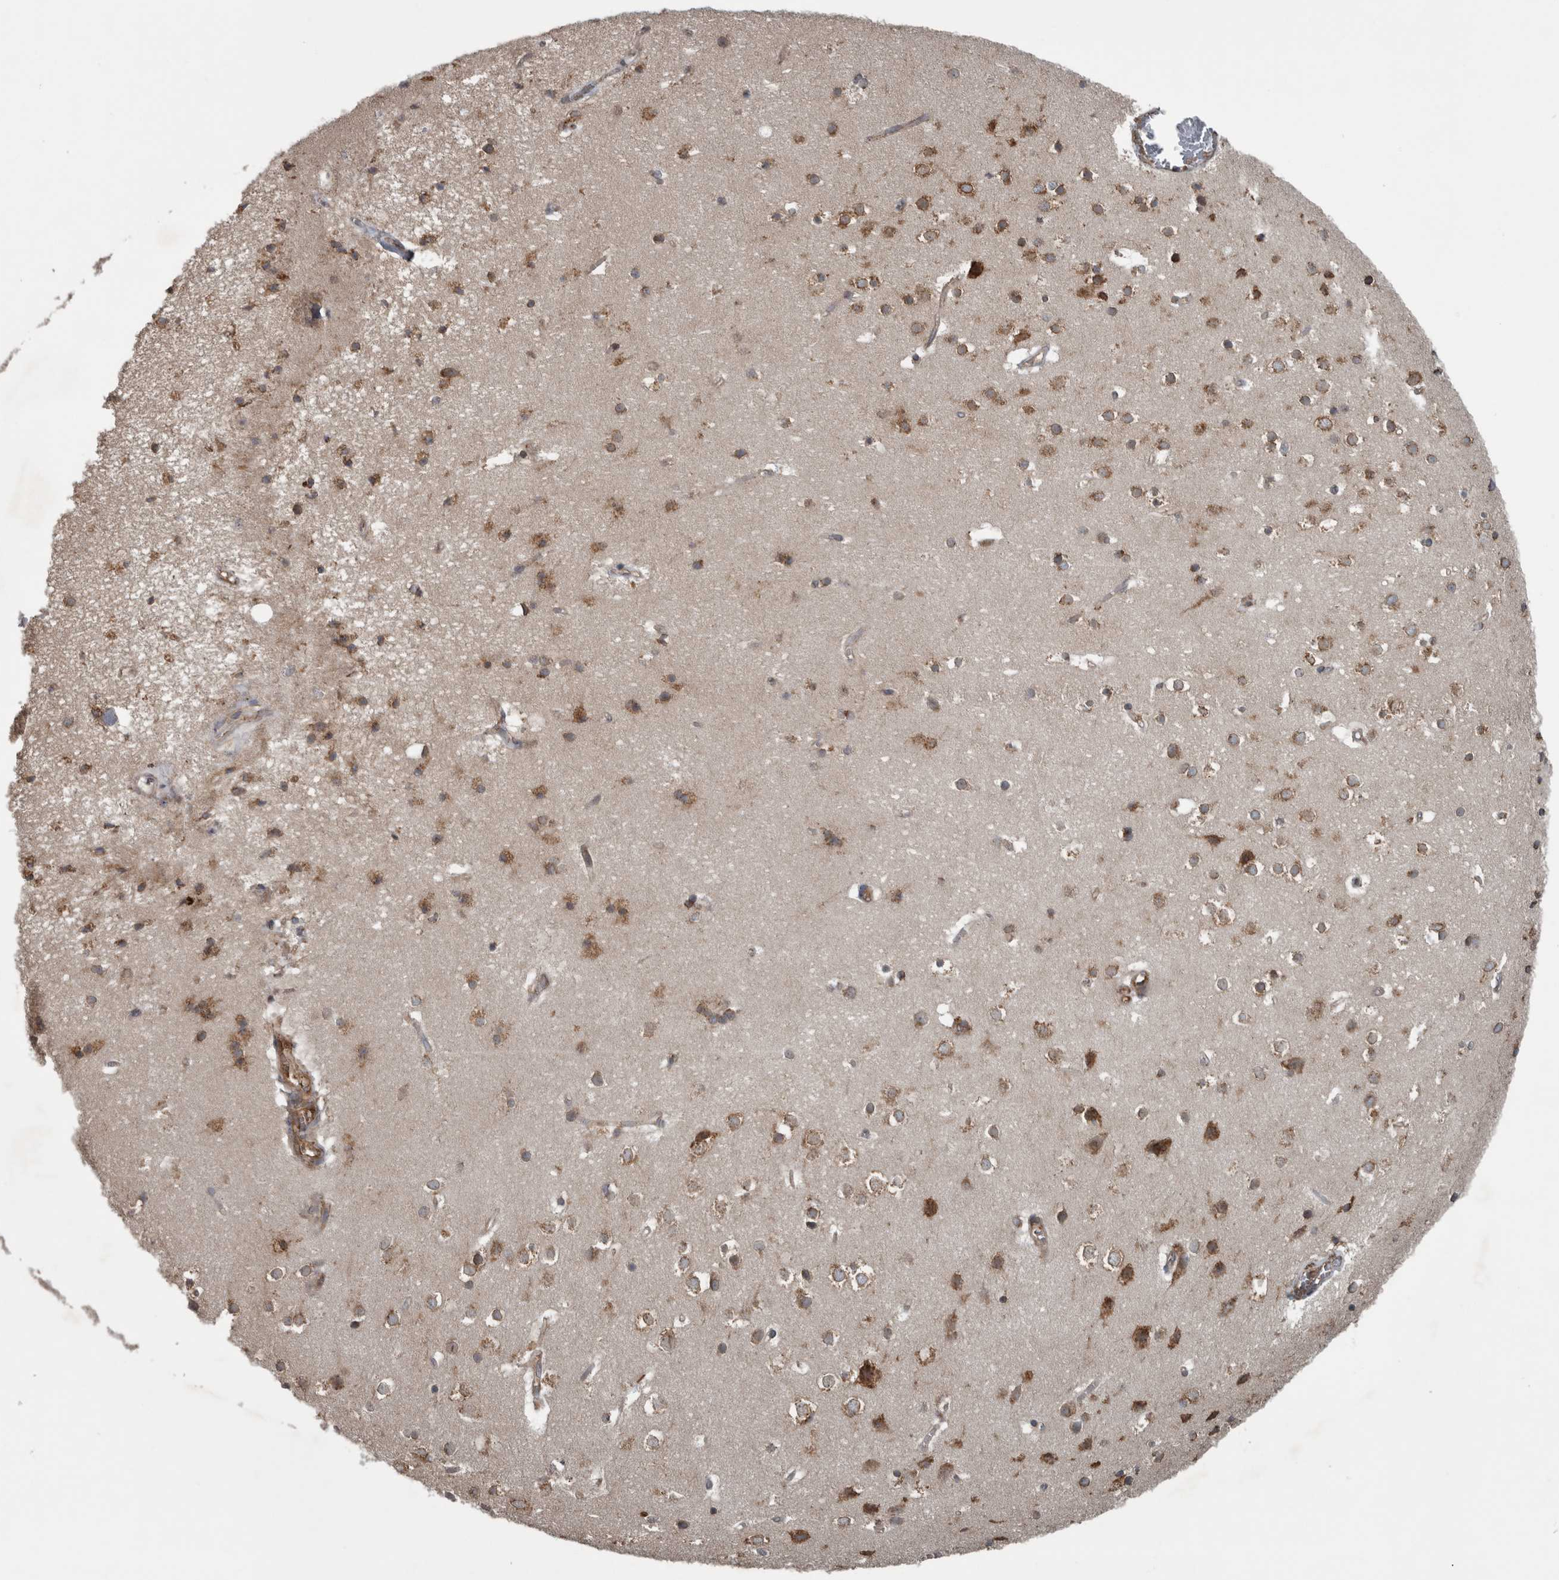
{"staining": {"intensity": "moderate", "quantity": "25%-75%", "location": "cytoplasmic/membranous"}, "tissue": "cerebral cortex", "cell_type": "Endothelial cells", "image_type": "normal", "snomed": [{"axis": "morphology", "description": "Normal tissue, NOS"}, {"axis": "topography", "description": "Cerebral cortex"}], "caption": "A medium amount of moderate cytoplasmic/membranous positivity is present in approximately 25%-75% of endothelial cells in benign cerebral cortex.", "gene": "EXOC8", "patient": {"sex": "male", "age": 54}}